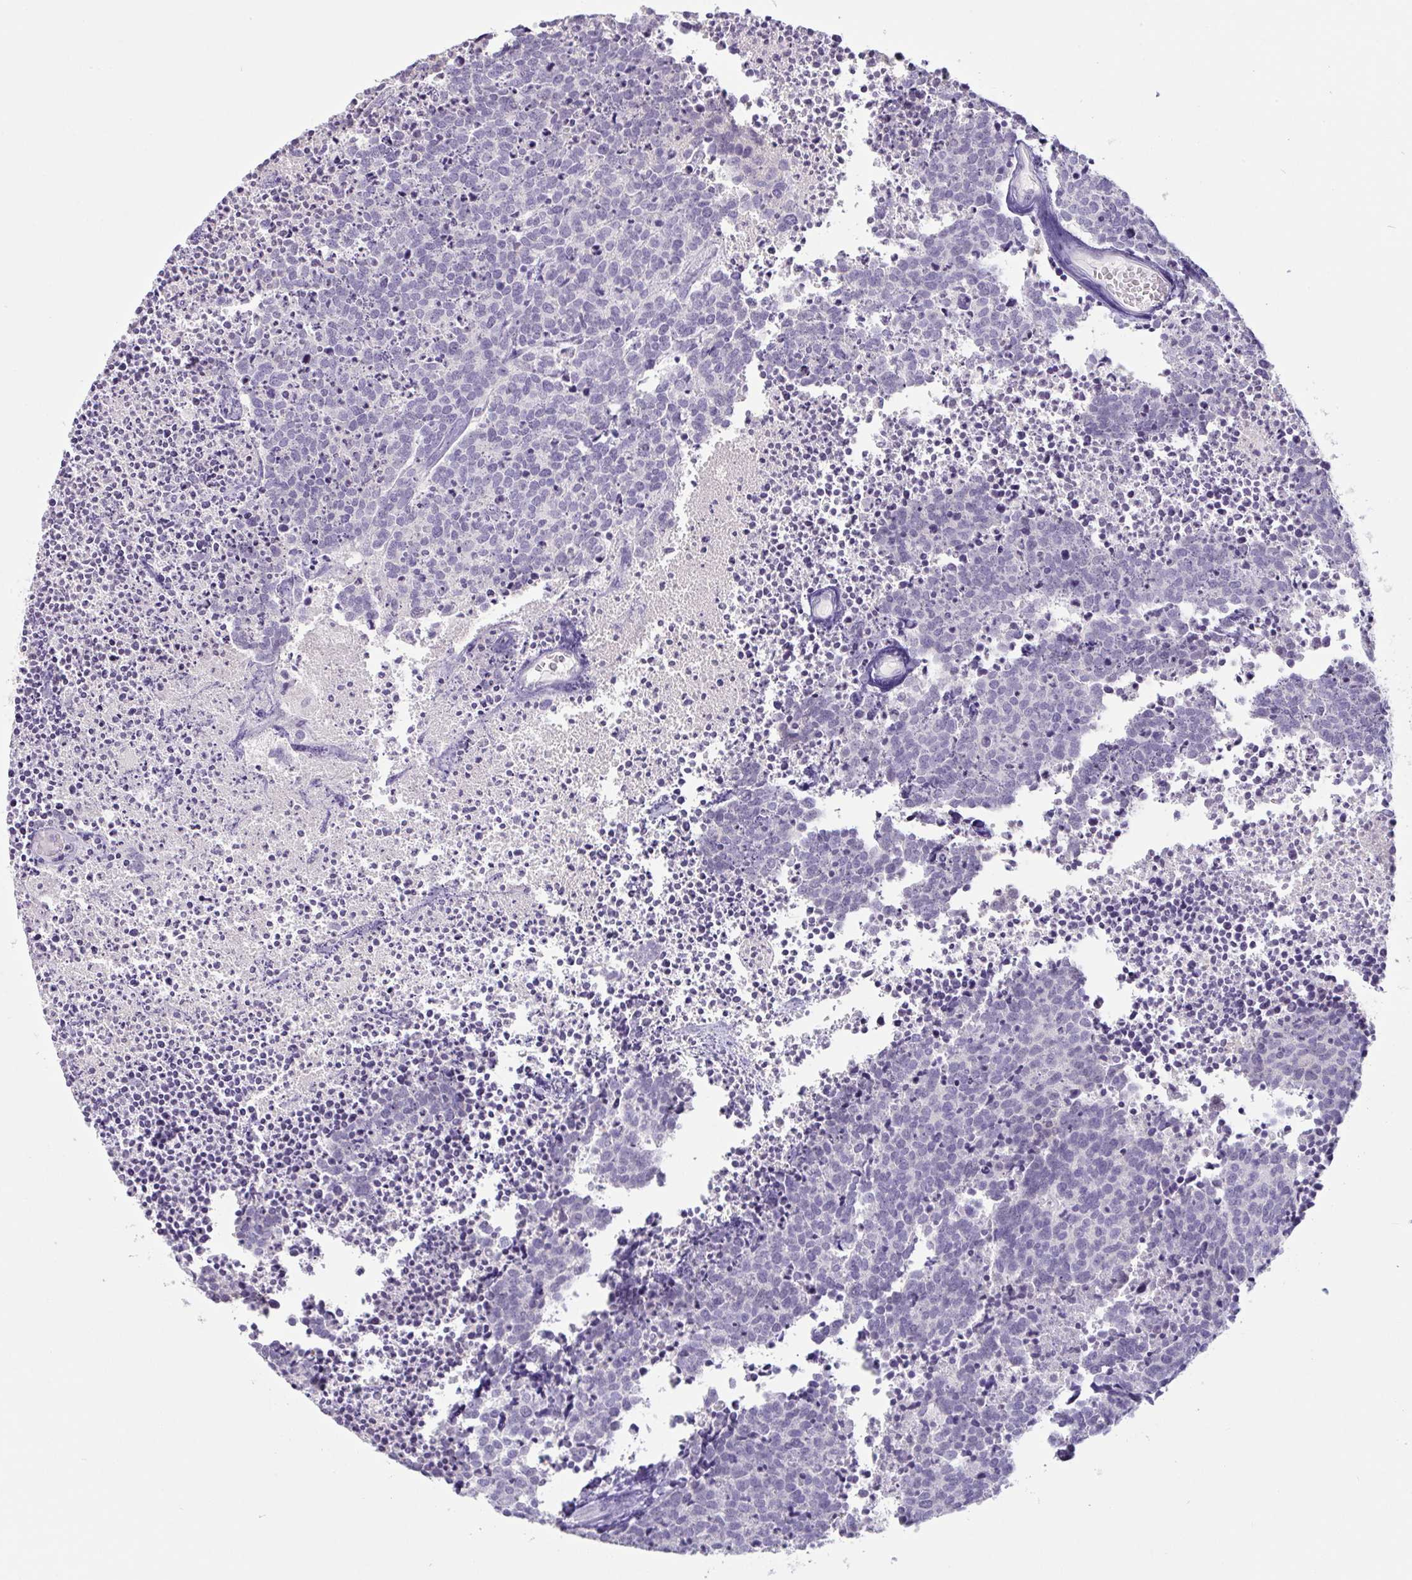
{"staining": {"intensity": "negative", "quantity": "none", "location": "none"}, "tissue": "carcinoid", "cell_type": "Tumor cells", "image_type": "cancer", "snomed": [{"axis": "morphology", "description": "Carcinoid, malignant, NOS"}, {"axis": "topography", "description": "Skin"}], "caption": "This is a micrograph of immunohistochemistry staining of malignant carcinoid, which shows no positivity in tumor cells. Nuclei are stained in blue.", "gene": "CTSE", "patient": {"sex": "female", "age": 79}}